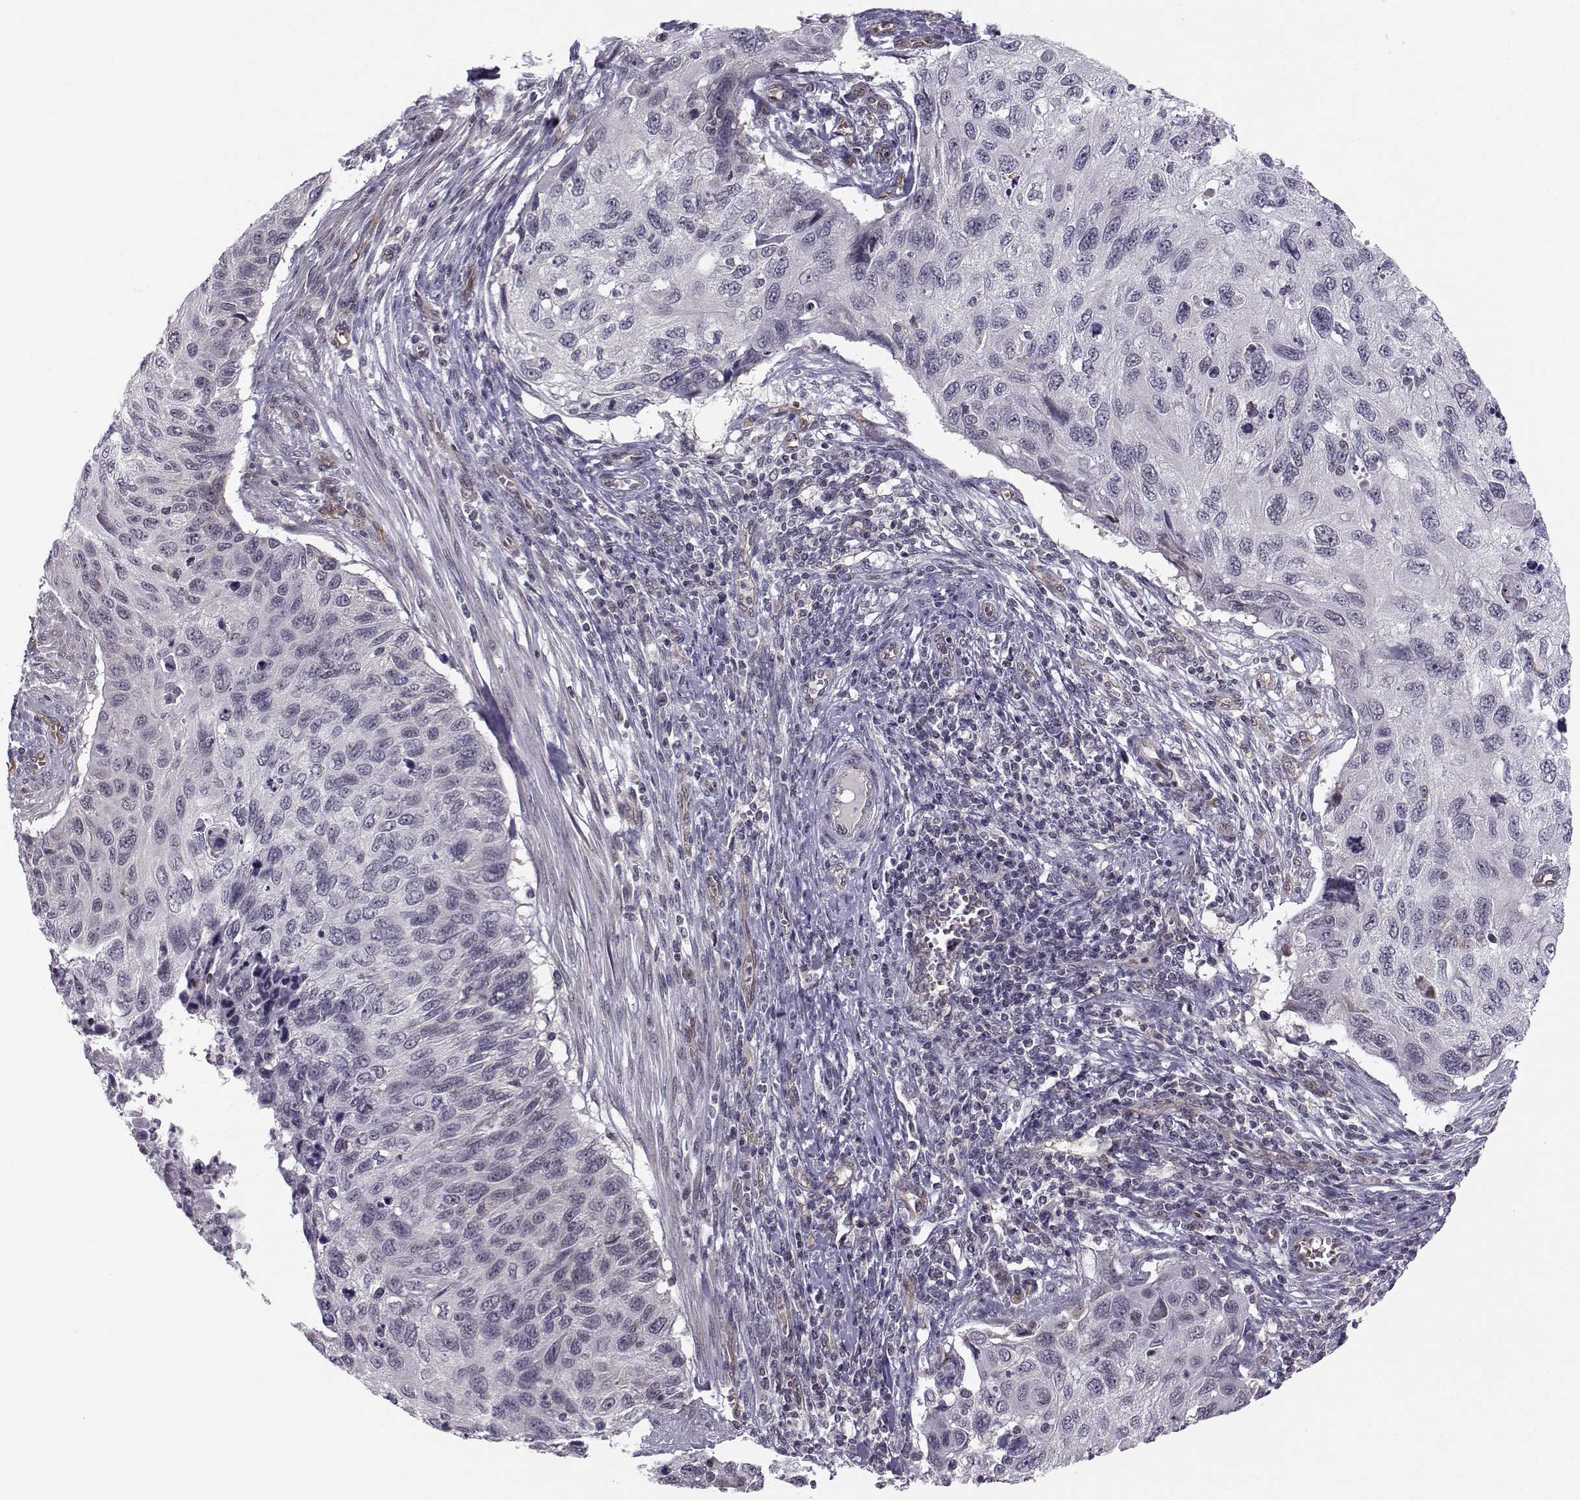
{"staining": {"intensity": "negative", "quantity": "none", "location": "none"}, "tissue": "cervical cancer", "cell_type": "Tumor cells", "image_type": "cancer", "snomed": [{"axis": "morphology", "description": "Squamous cell carcinoma, NOS"}, {"axis": "topography", "description": "Cervix"}], "caption": "A high-resolution photomicrograph shows IHC staining of cervical cancer (squamous cell carcinoma), which exhibits no significant expression in tumor cells.", "gene": "KIF13B", "patient": {"sex": "female", "age": 70}}